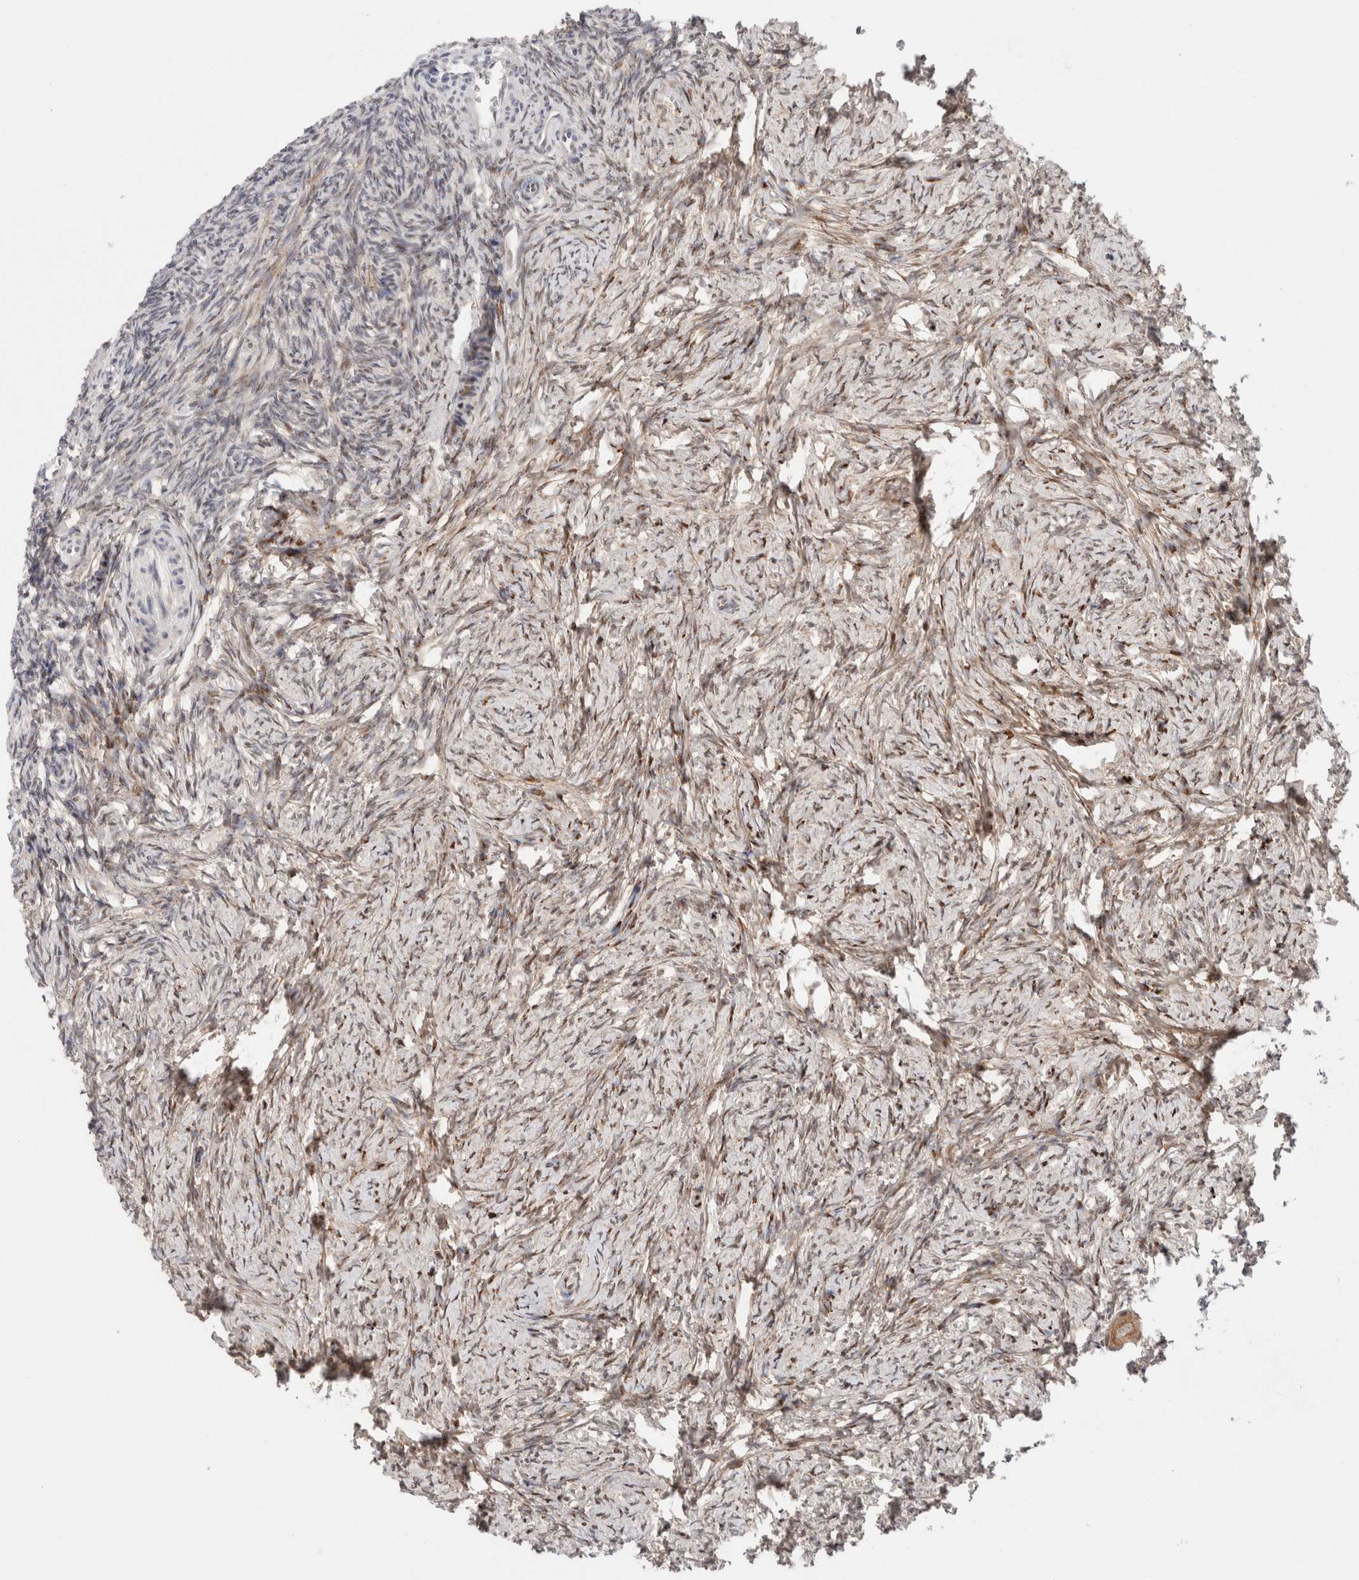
{"staining": {"intensity": "moderate", "quantity": ">75%", "location": "cytoplasmic/membranous"}, "tissue": "ovary", "cell_type": "Follicle cells", "image_type": "normal", "snomed": [{"axis": "morphology", "description": "Normal tissue, NOS"}, {"axis": "topography", "description": "Ovary"}], "caption": "Protein staining by immunohistochemistry (IHC) demonstrates moderate cytoplasmic/membranous expression in approximately >75% of follicle cells in benign ovary.", "gene": "ERI3", "patient": {"sex": "female", "age": 34}}